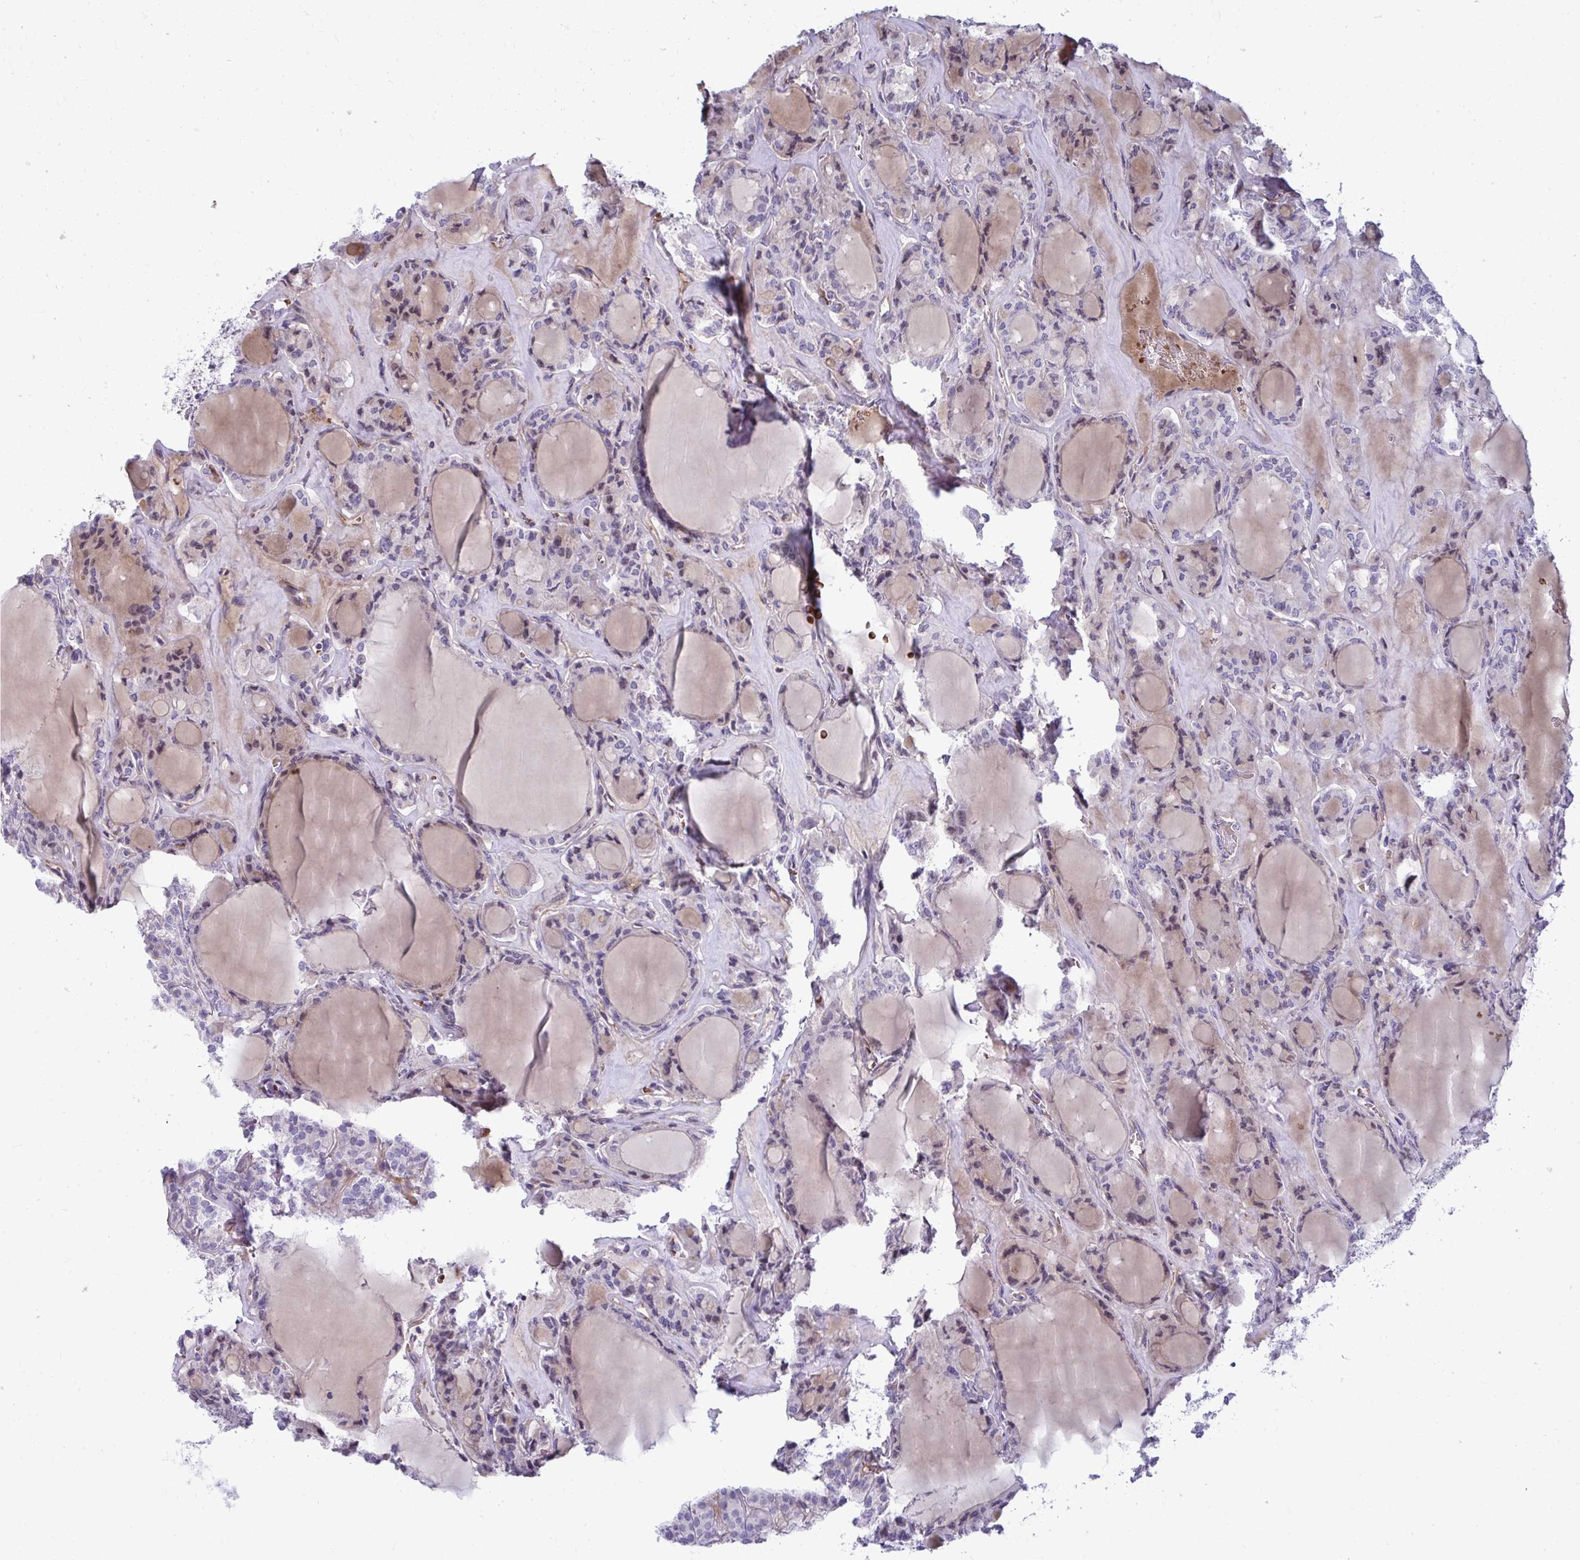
{"staining": {"intensity": "weak", "quantity": "<25%", "location": "cytoplasmic/membranous"}, "tissue": "thyroid cancer", "cell_type": "Tumor cells", "image_type": "cancer", "snomed": [{"axis": "morphology", "description": "Follicular adenoma carcinoma, NOS"}, {"axis": "topography", "description": "Thyroid gland"}], "caption": "IHC histopathology image of thyroid cancer stained for a protein (brown), which shows no staining in tumor cells.", "gene": "SLC14A1", "patient": {"sex": "female", "age": 63}}